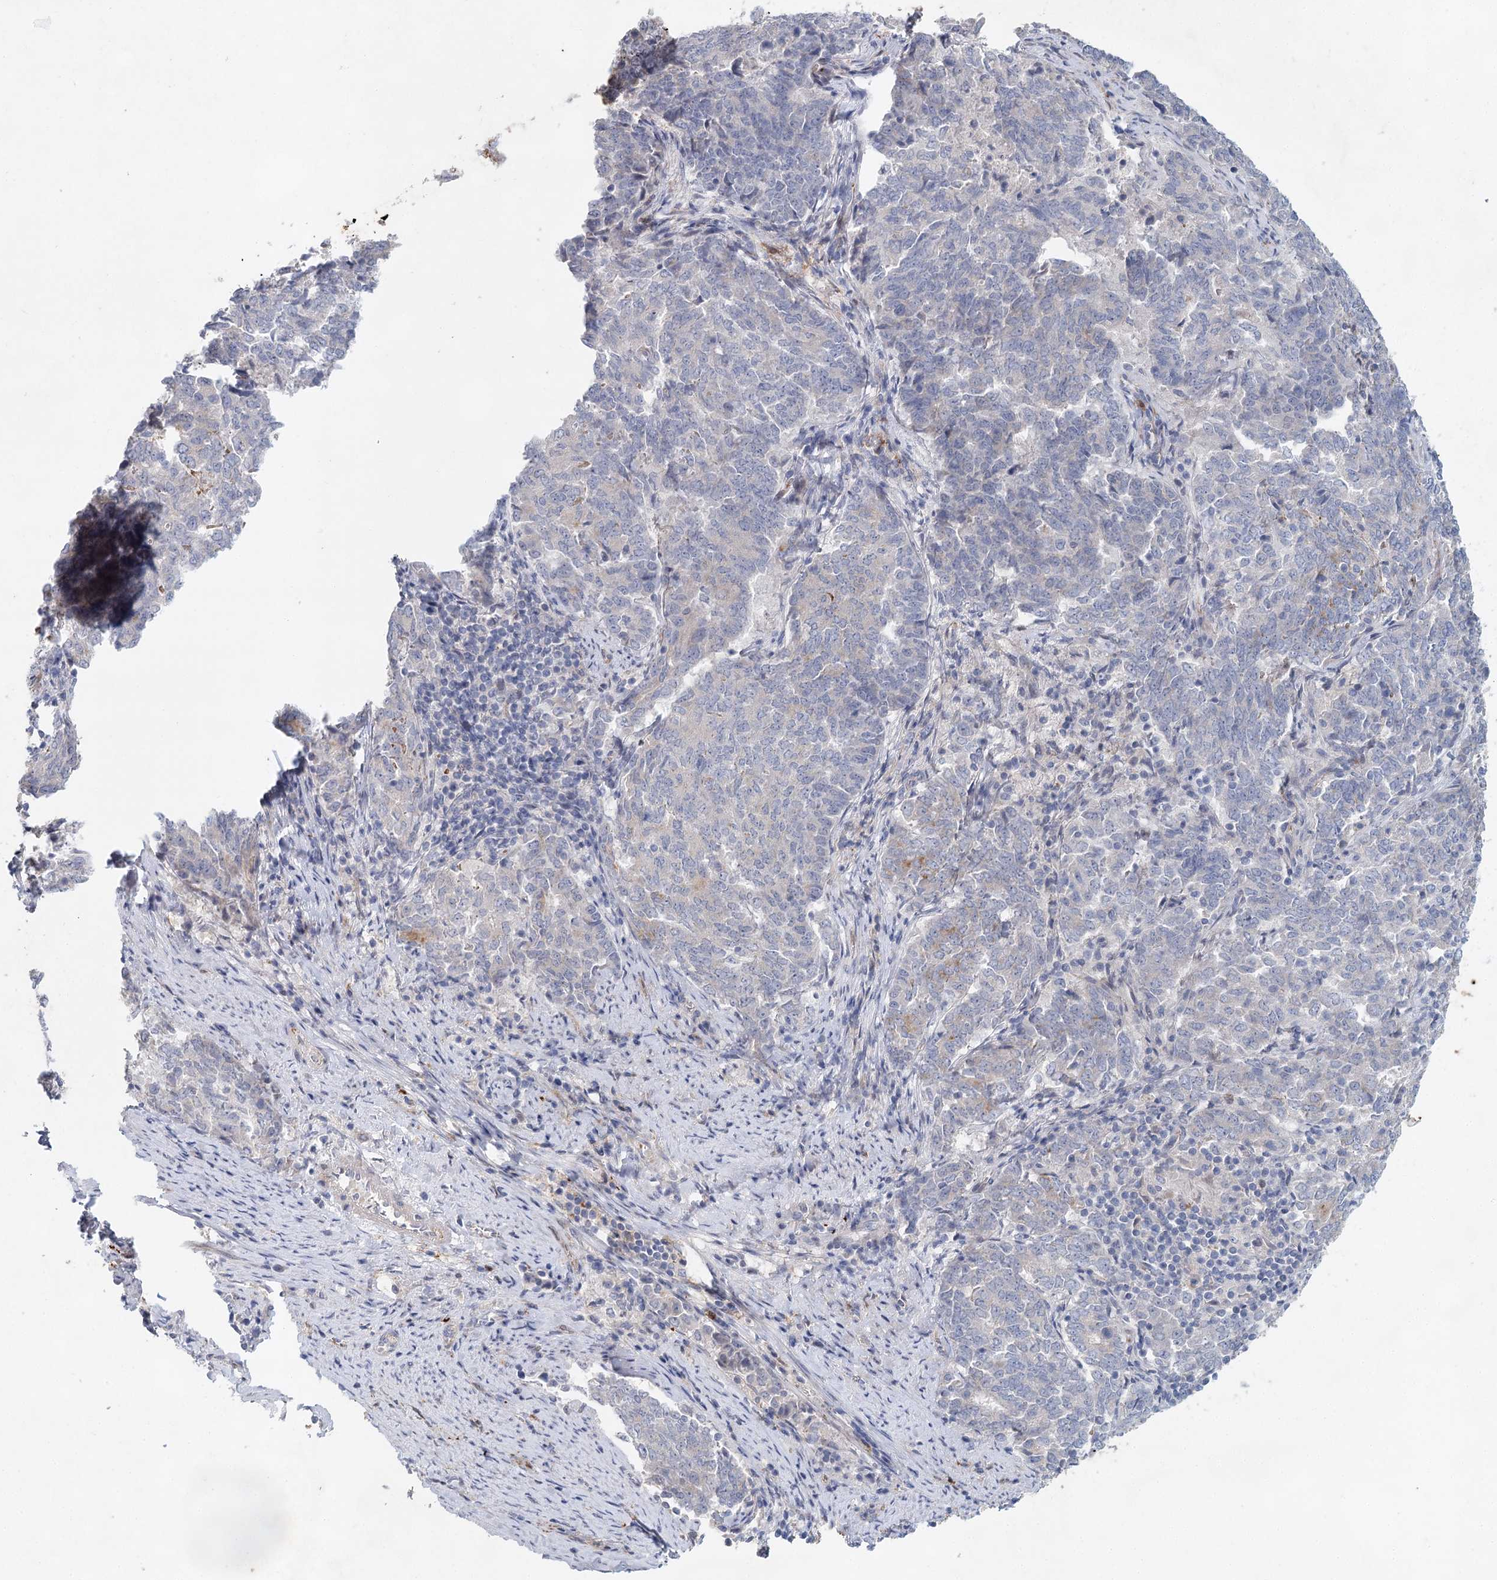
{"staining": {"intensity": "negative", "quantity": "none", "location": "none"}, "tissue": "endometrial cancer", "cell_type": "Tumor cells", "image_type": "cancer", "snomed": [{"axis": "morphology", "description": "Adenocarcinoma, NOS"}, {"axis": "topography", "description": "Endometrium"}], "caption": "Tumor cells show no significant protein expression in endometrial cancer (adenocarcinoma).", "gene": "SLC19A3", "patient": {"sex": "female", "age": 80}}